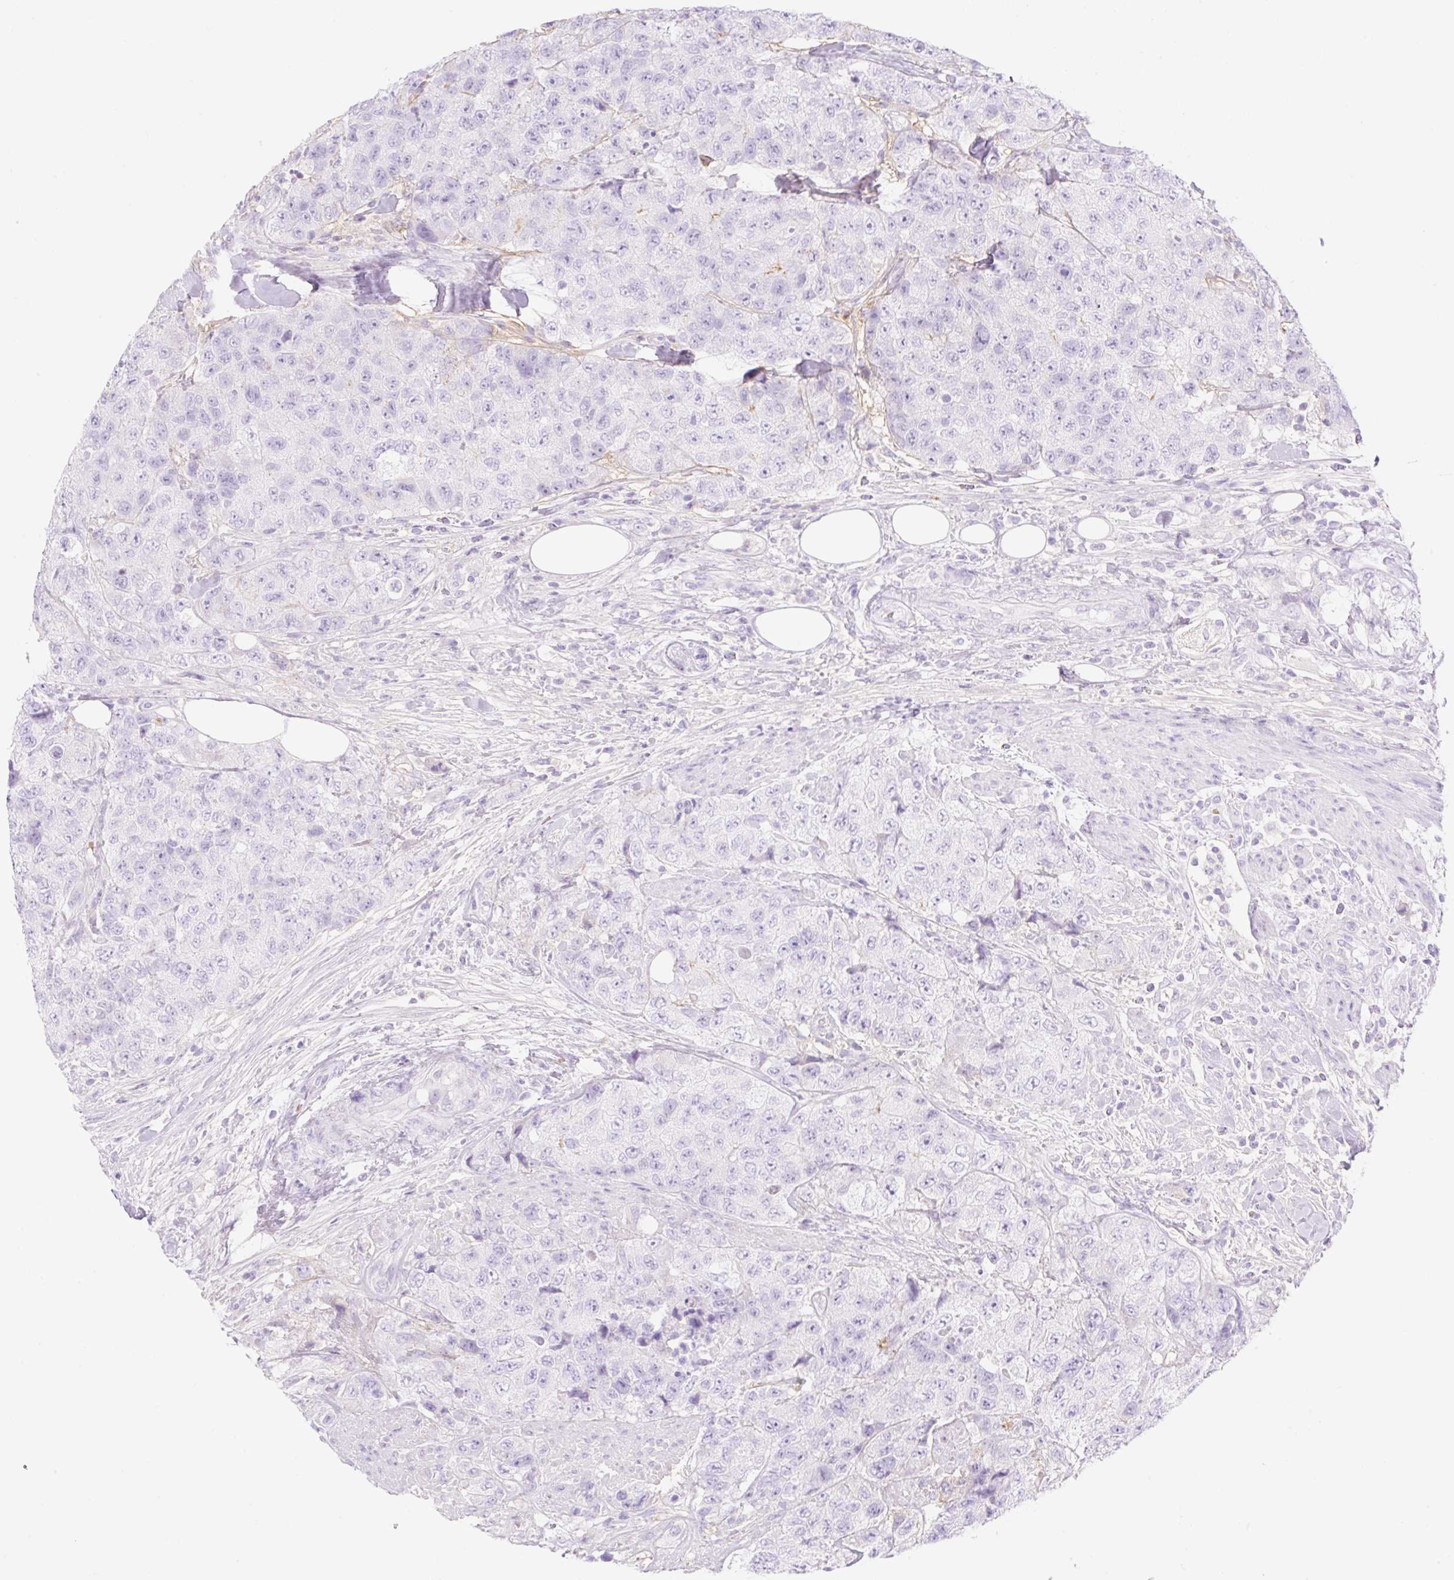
{"staining": {"intensity": "negative", "quantity": "none", "location": "none"}, "tissue": "urothelial cancer", "cell_type": "Tumor cells", "image_type": "cancer", "snomed": [{"axis": "morphology", "description": "Urothelial carcinoma, High grade"}, {"axis": "topography", "description": "Urinary bladder"}], "caption": "Protein analysis of urothelial cancer reveals no significant positivity in tumor cells. (DAB IHC visualized using brightfield microscopy, high magnification).", "gene": "CDX1", "patient": {"sex": "female", "age": 78}}